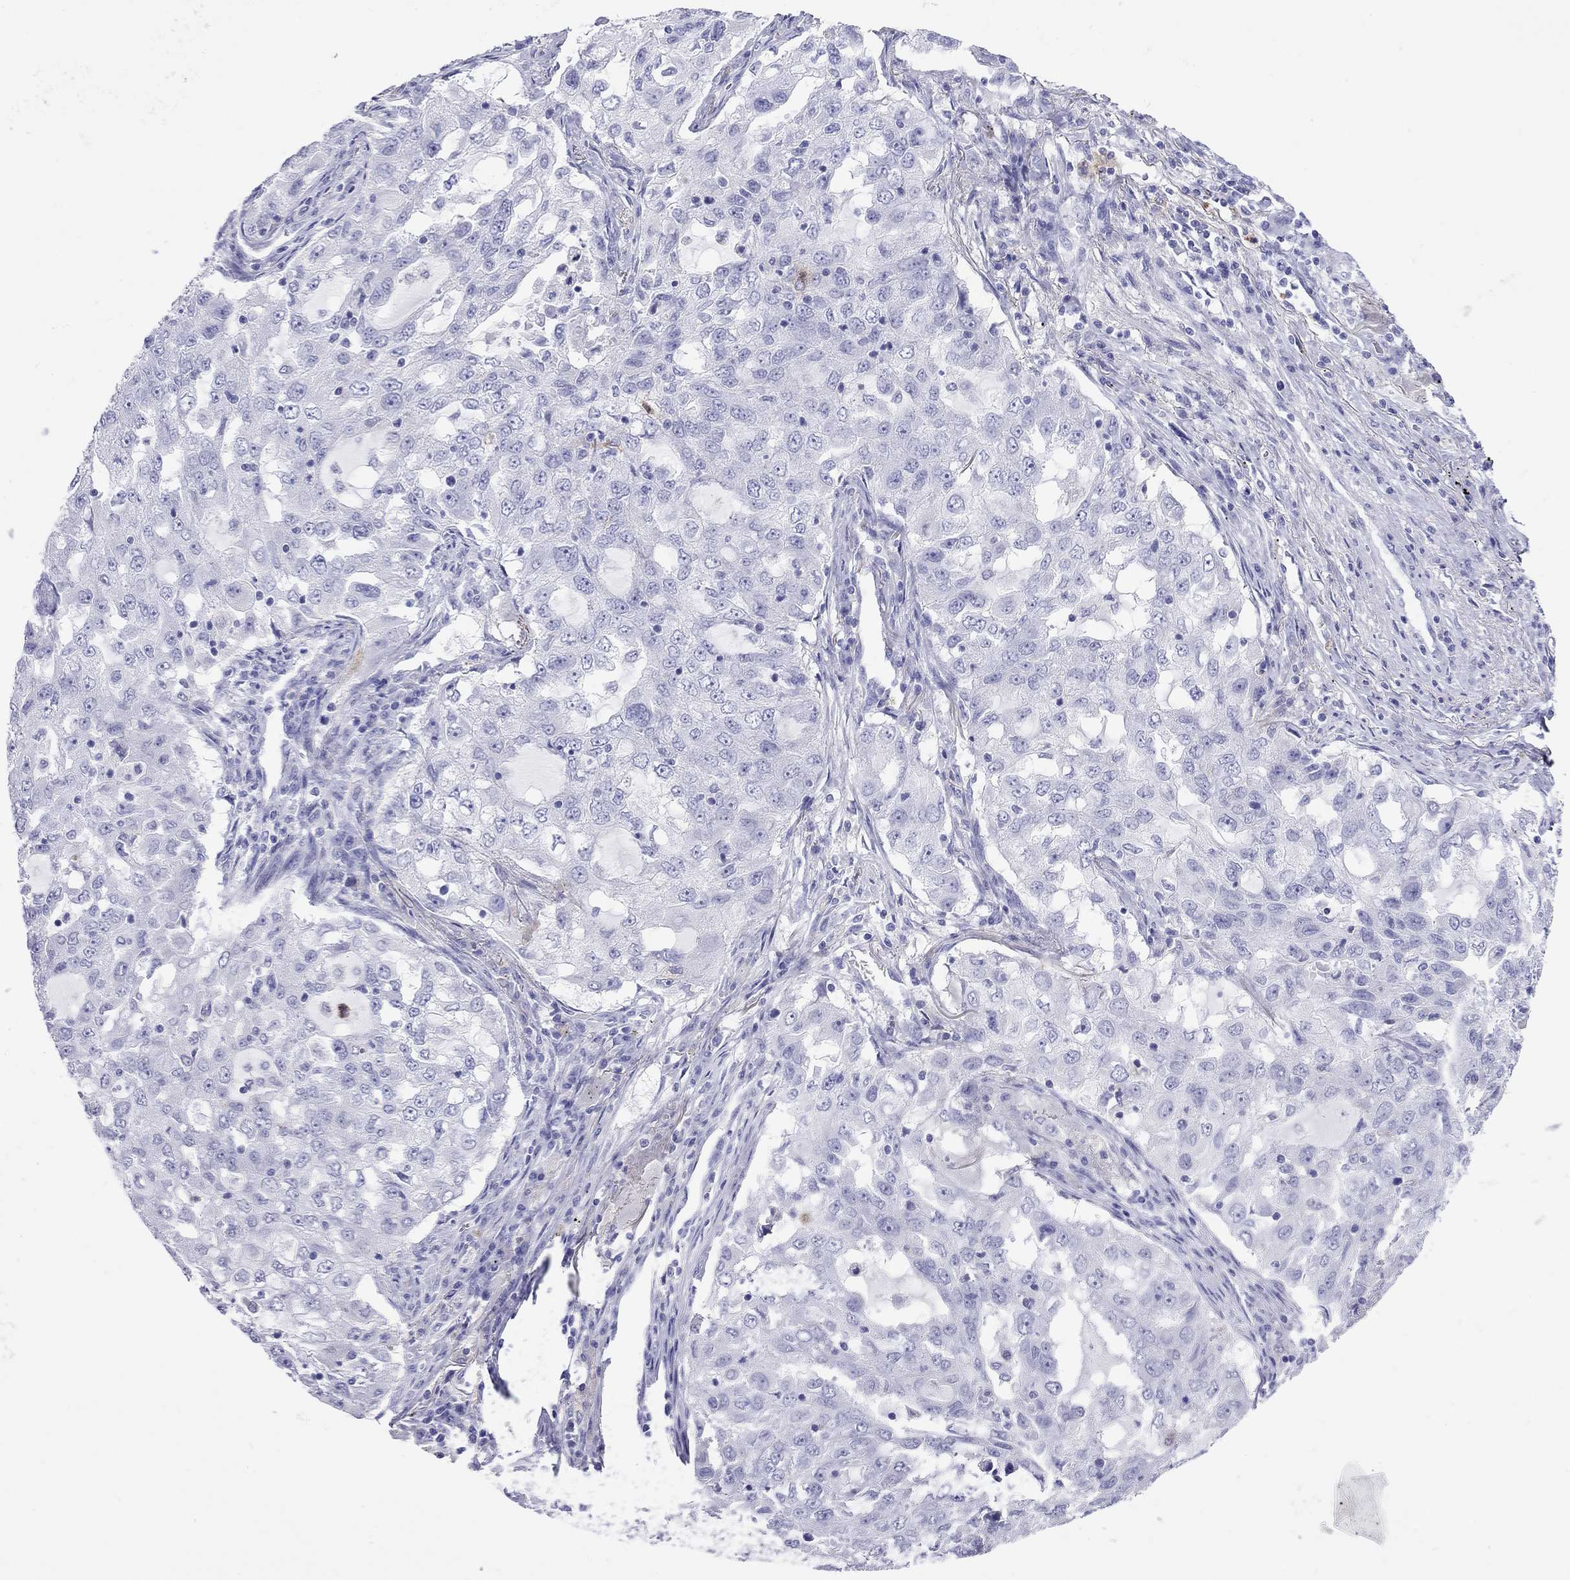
{"staining": {"intensity": "negative", "quantity": "none", "location": "none"}, "tissue": "lung cancer", "cell_type": "Tumor cells", "image_type": "cancer", "snomed": [{"axis": "morphology", "description": "Adenocarcinoma, NOS"}, {"axis": "topography", "description": "Lung"}], "caption": "Tumor cells show no significant protein expression in lung adenocarcinoma.", "gene": "HLA-DQB2", "patient": {"sex": "female", "age": 61}}